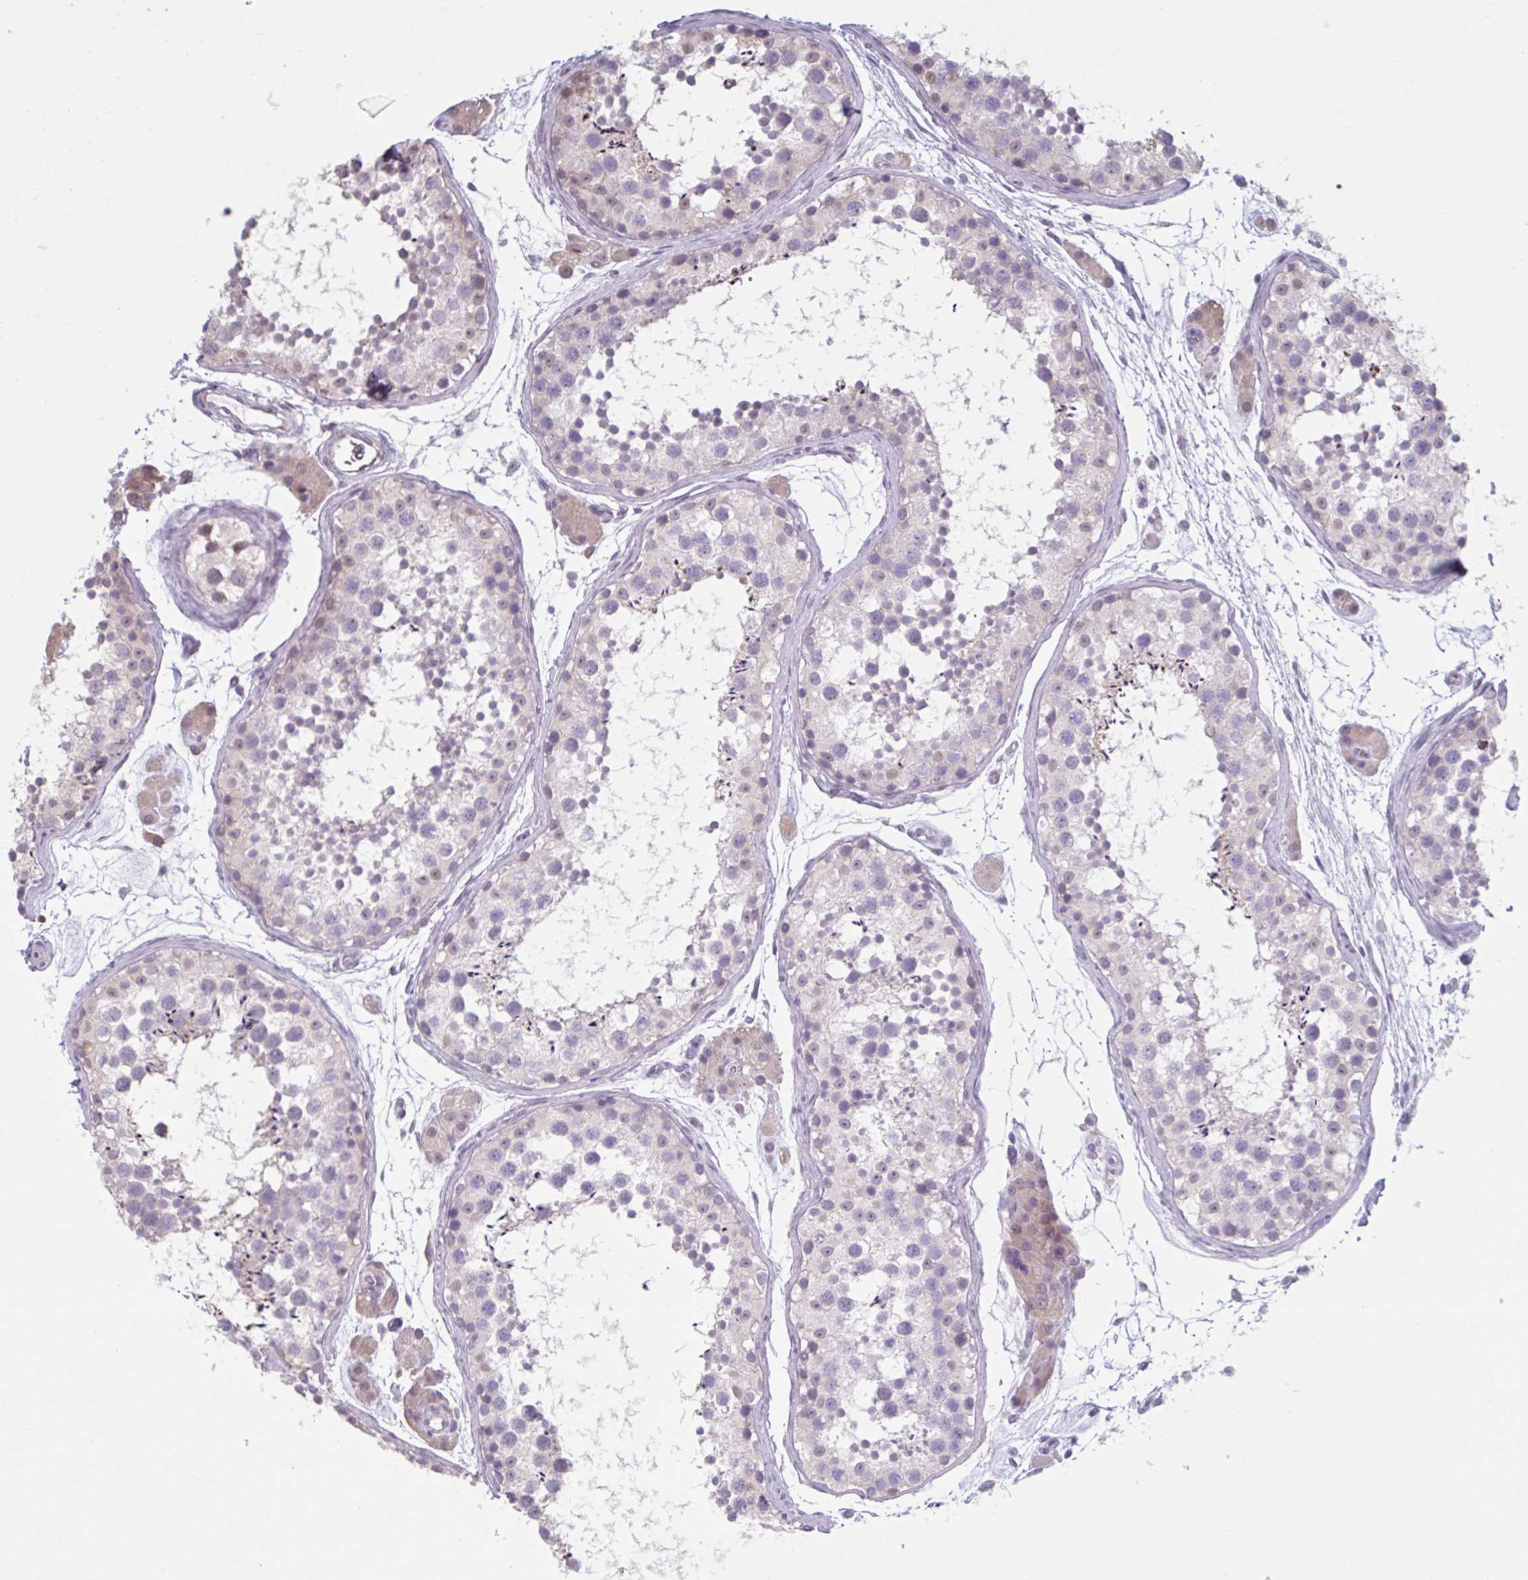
{"staining": {"intensity": "negative", "quantity": "none", "location": "none"}, "tissue": "testis", "cell_type": "Cells in seminiferous ducts", "image_type": "normal", "snomed": [{"axis": "morphology", "description": "Normal tissue, NOS"}, {"axis": "topography", "description": "Testis"}], "caption": "DAB immunohistochemical staining of unremarkable human testis shows no significant positivity in cells in seminiferous ducts.", "gene": "CDH19", "patient": {"sex": "male", "age": 41}}